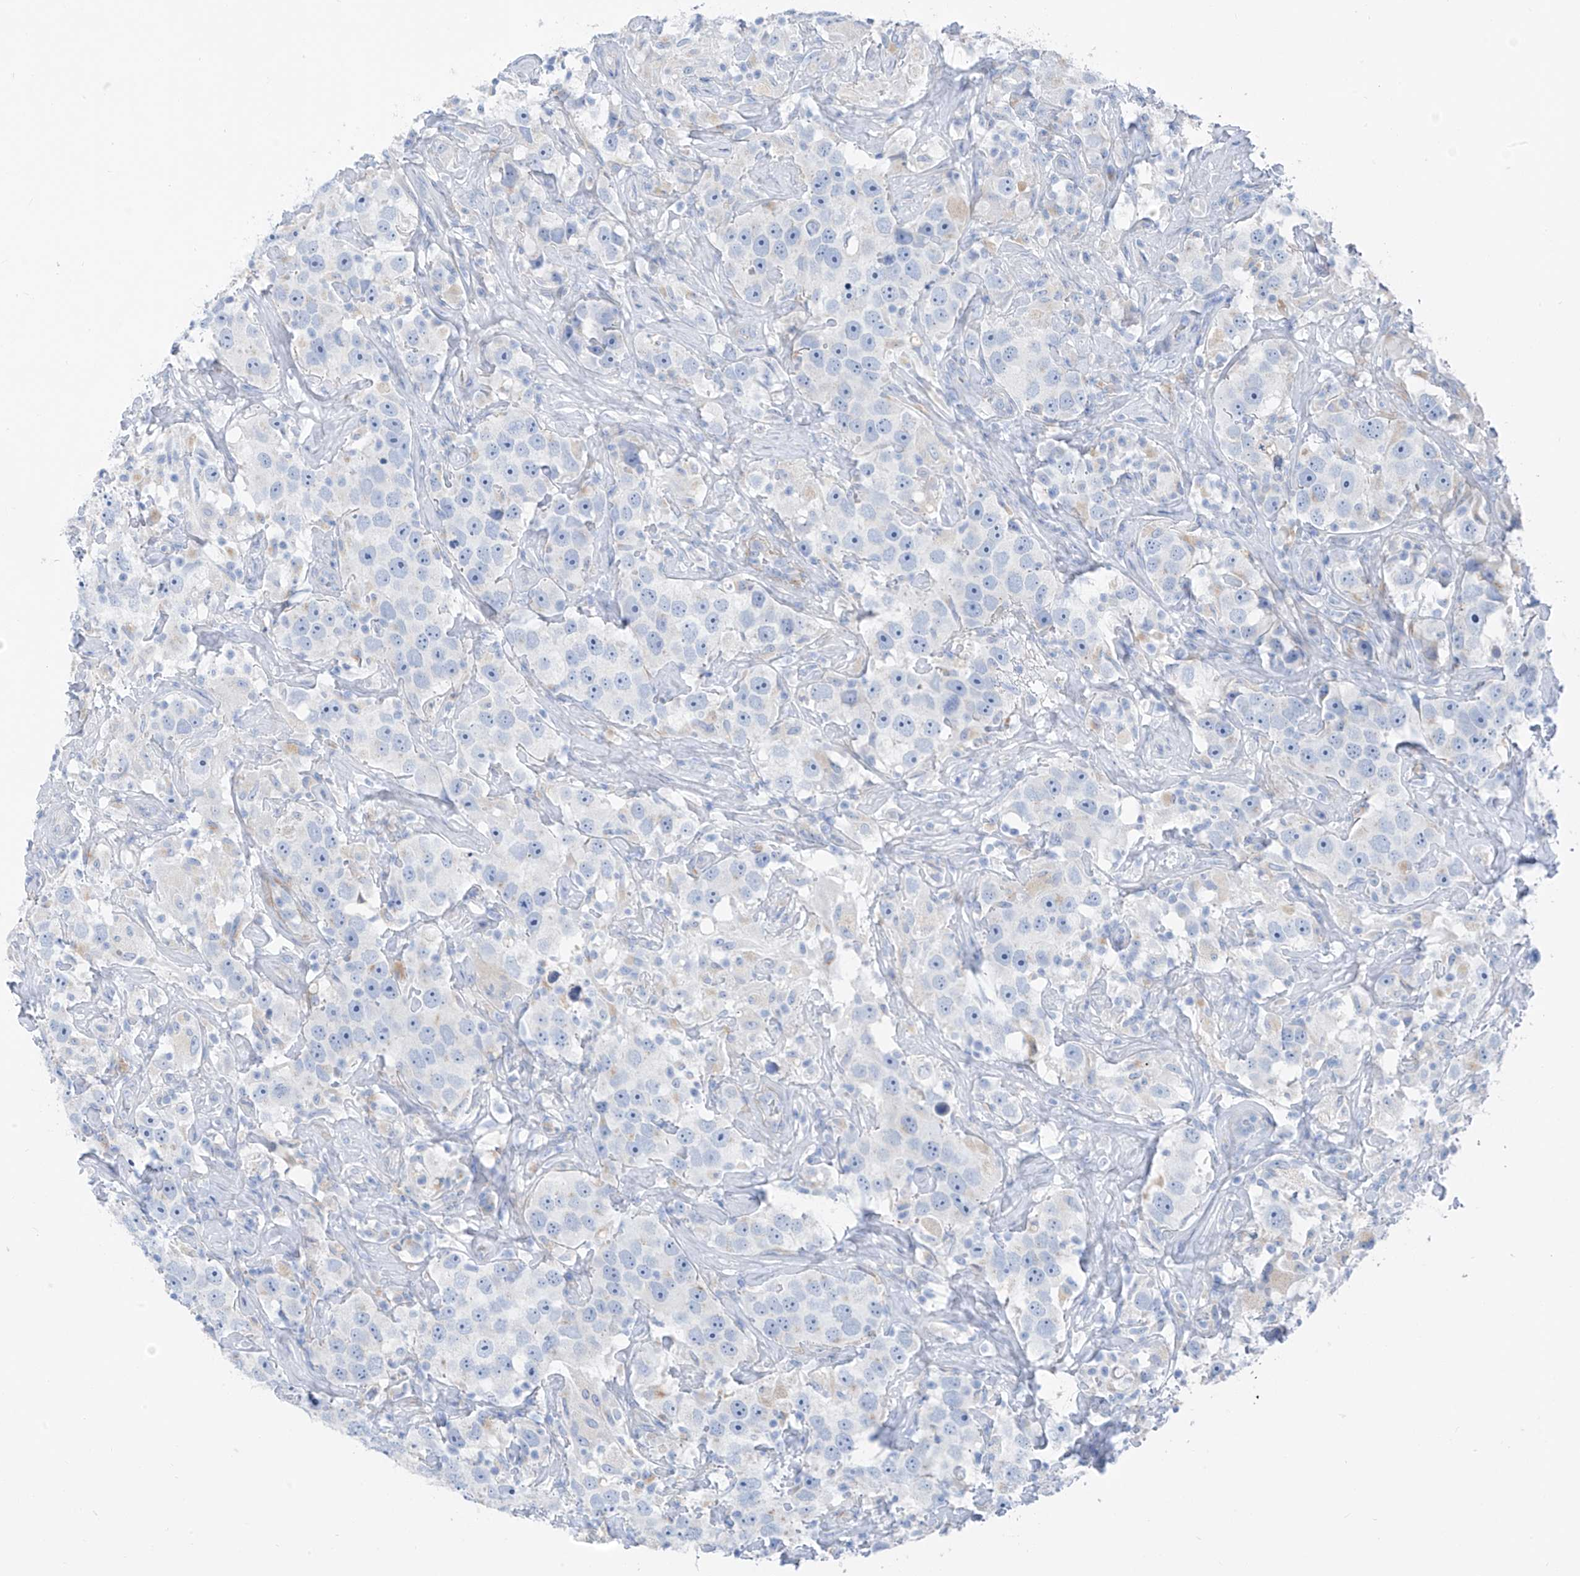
{"staining": {"intensity": "negative", "quantity": "none", "location": "none"}, "tissue": "testis cancer", "cell_type": "Tumor cells", "image_type": "cancer", "snomed": [{"axis": "morphology", "description": "Seminoma, NOS"}, {"axis": "topography", "description": "Testis"}], "caption": "IHC of testis seminoma shows no expression in tumor cells.", "gene": "GLMP", "patient": {"sex": "male", "age": 49}}